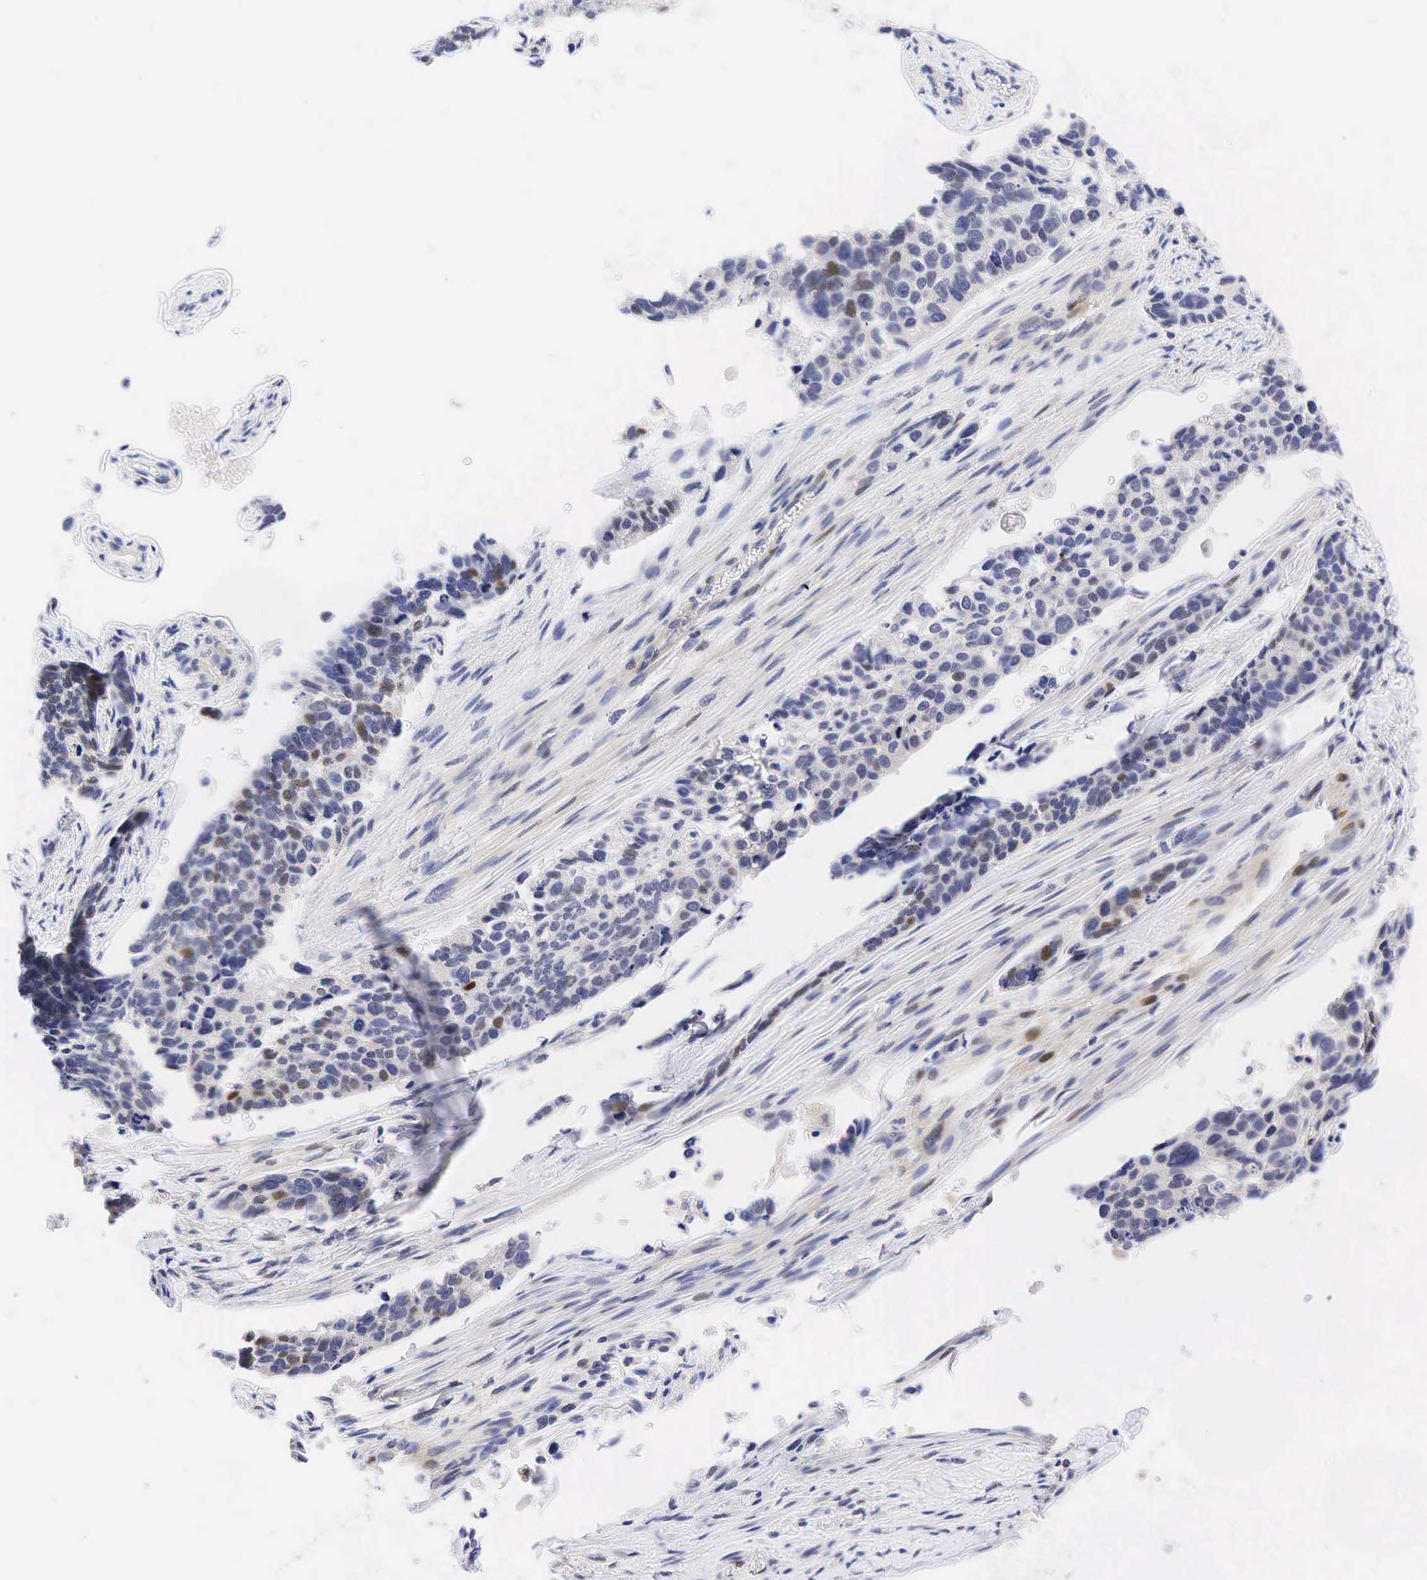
{"staining": {"intensity": "moderate", "quantity": "<25%", "location": "nuclear"}, "tissue": "lung cancer", "cell_type": "Tumor cells", "image_type": "cancer", "snomed": [{"axis": "morphology", "description": "Squamous cell carcinoma, NOS"}, {"axis": "topography", "description": "Lymph node"}, {"axis": "topography", "description": "Lung"}], "caption": "Immunohistochemical staining of human lung squamous cell carcinoma demonstrates low levels of moderate nuclear protein expression in approximately <25% of tumor cells.", "gene": "CCND1", "patient": {"sex": "male", "age": 74}}